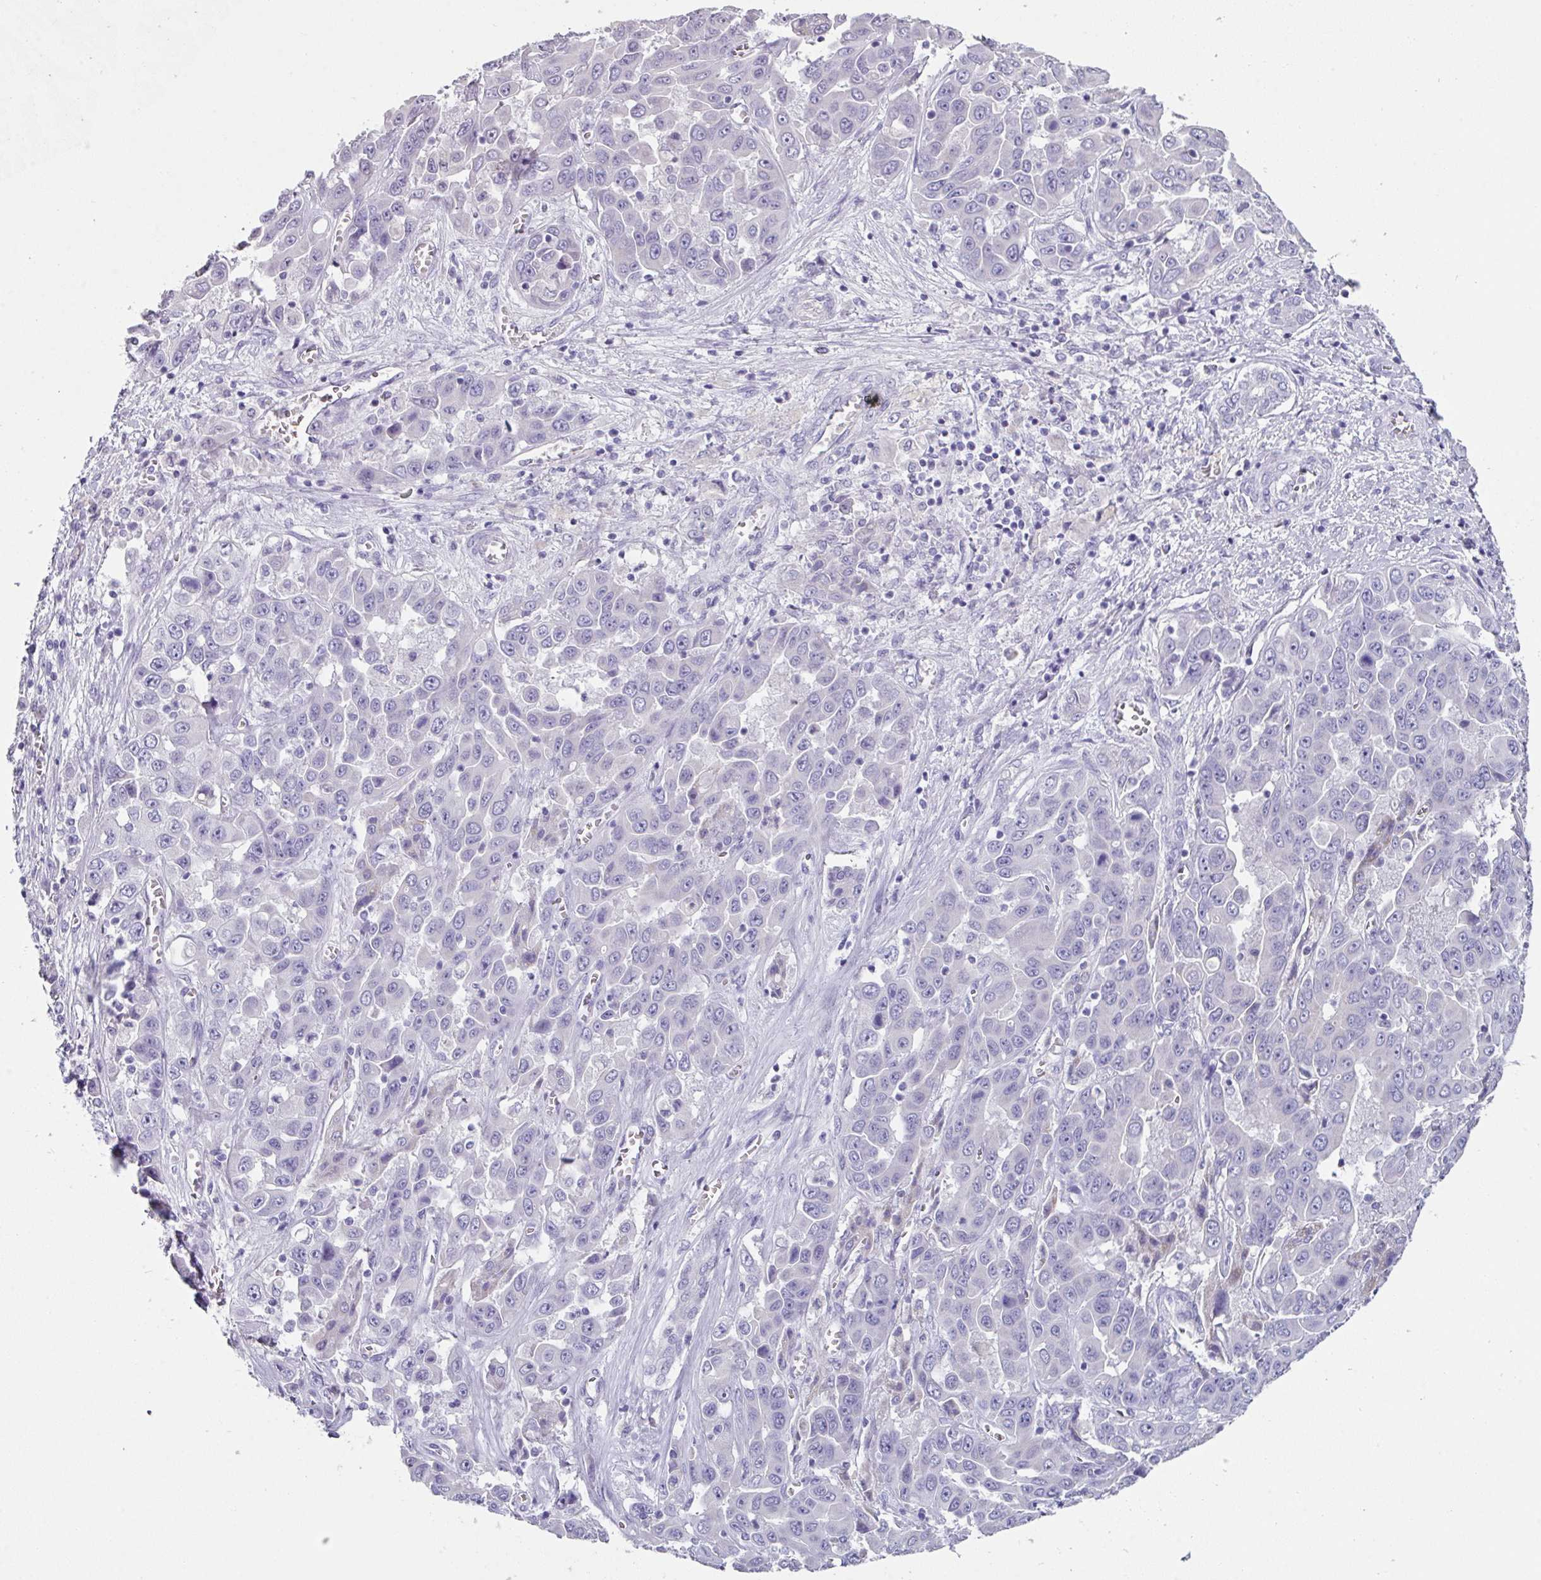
{"staining": {"intensity": "negative", "quantity": "none", "location": "none"}, "tissue": "liver cancer", "cell_type": "Tumor cells", "image_type": "cancer", "snomed": [{"axis": "morphology", "description": "Cholangiocarcinoma"}, {"axis": "topography", "description": "Liver"}], "caption": "An immunohistochemistry histopathology image of liver cancer is shown. There is no staining in tumor cells of liver cancer.", "gene": "DEFB115", "patient": {"sex": "female", "age": 52}}